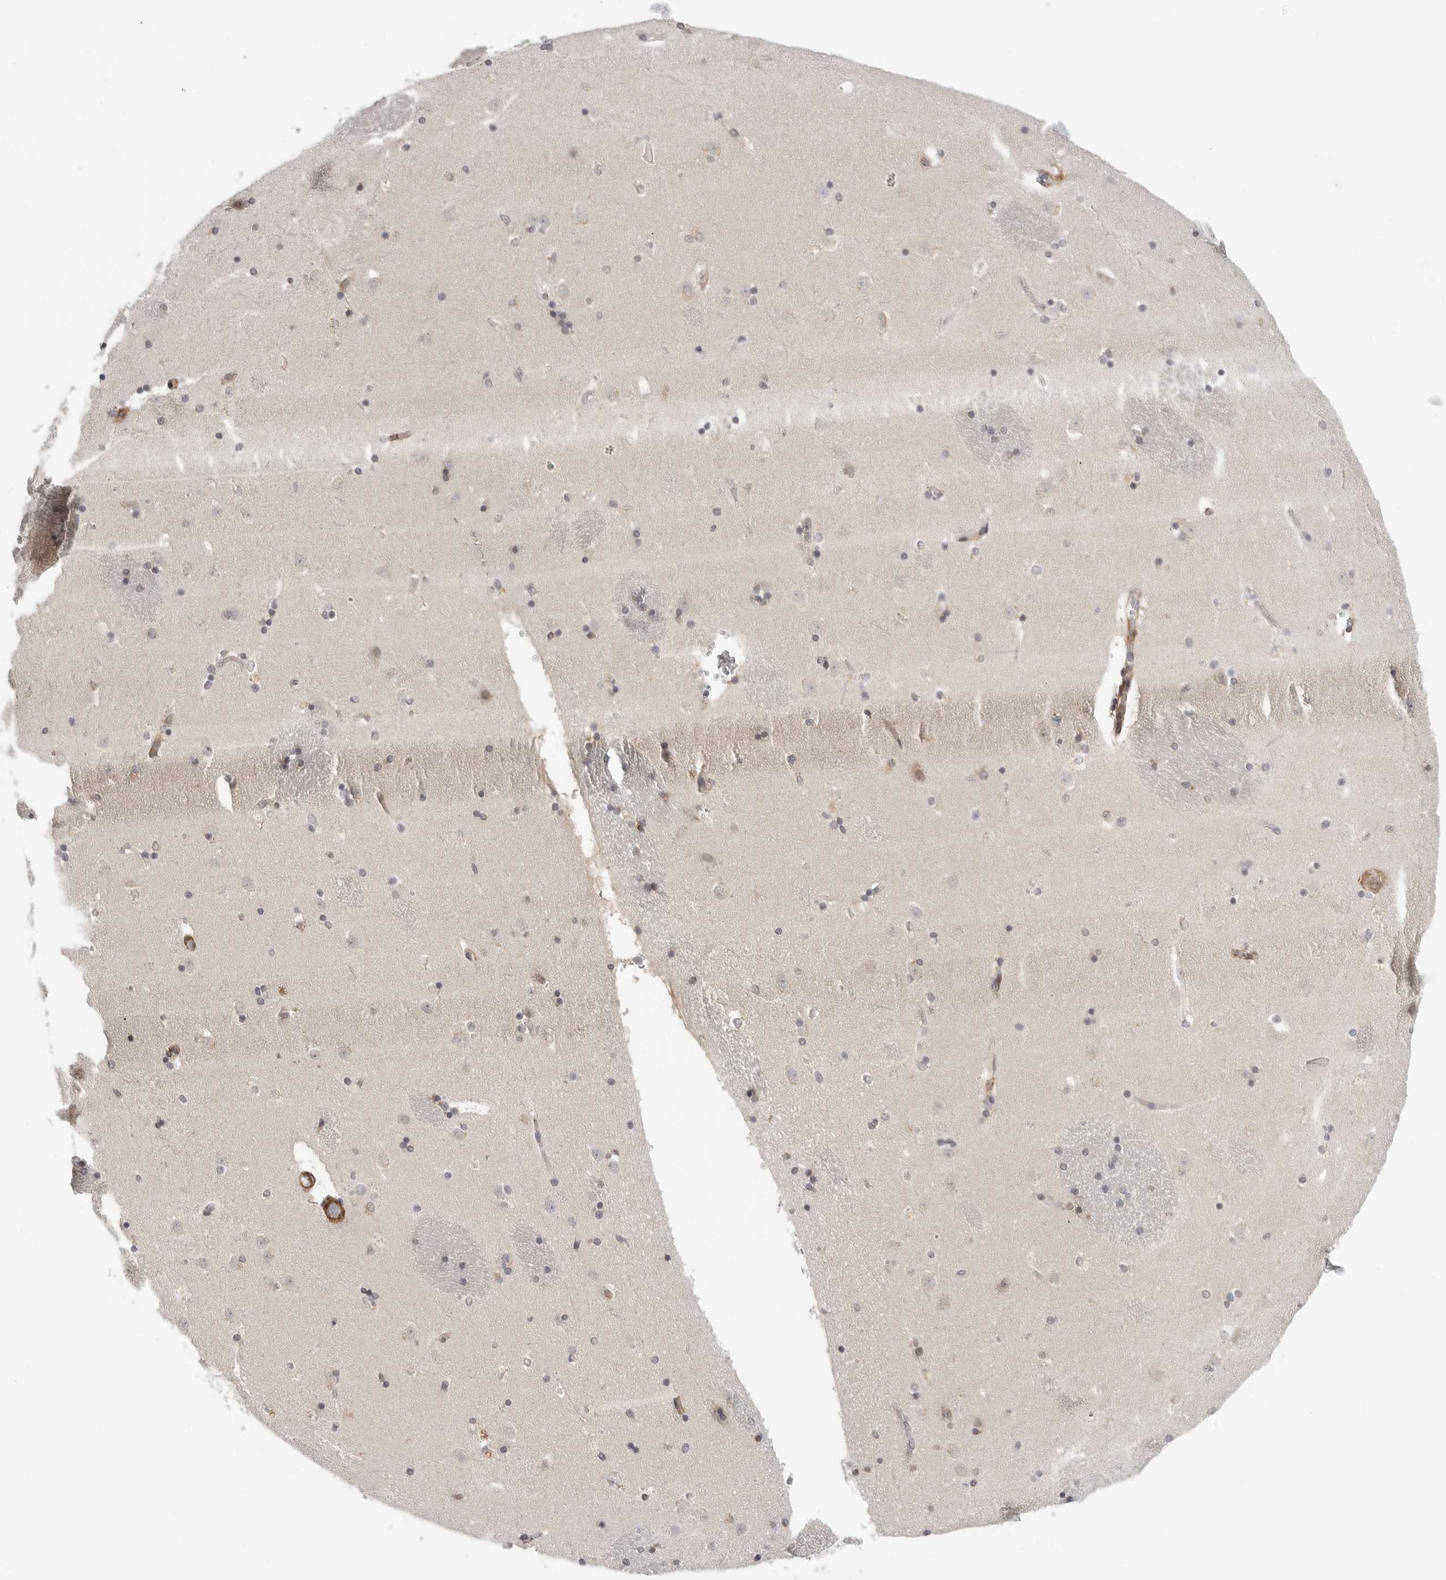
{"staining": {"intensity": "moderate", "quantity": "<25%", "location": "cytoplasmic/membranous"}, "tissue": "caudate", "cell_type": "Glial cells", "image_type": "normal", "snomed": [{"axis": "morphology", "description": "Normal tissue, NOS"}, {"axis": "topography", "description": "Lateral ventricle wall"}], "caption": "Immunohistochemistry image of normal human caudate stained for a protein (brown), which demonstrates low levels of moderate cytoplasmic/membranous positivity in approximately <25% of glial cells.", "gene": "TUT4", "patient": {"sex": "male", "age": 45}}